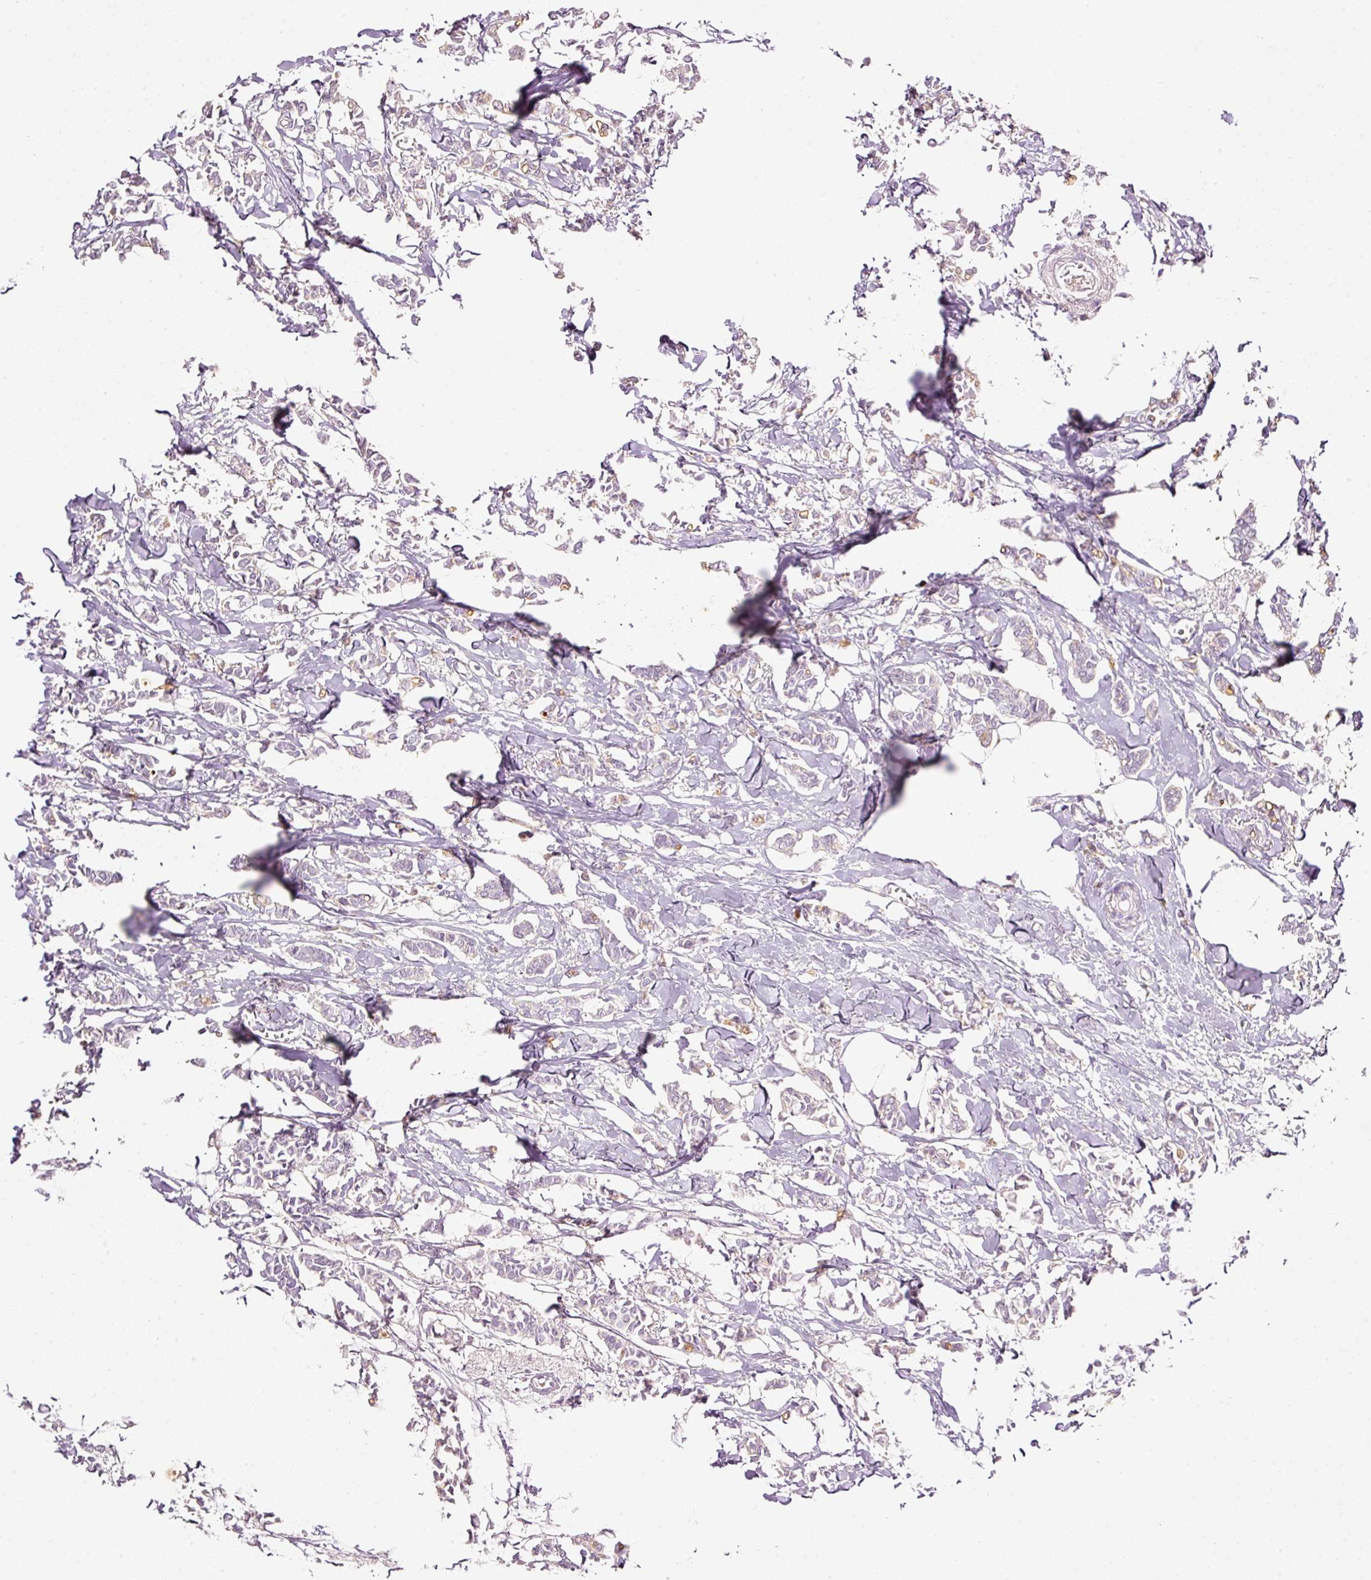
{"staining": {"intensity": "weak", "quantity": "<25%", "location": "cytoplasmic/membranous"}, "tissue": "breast cancer", "cell_type": "Tumor cells", "image_type": "cancer", "snomed": [{"axis": "morphology", "description": "Duct carcinoma"}, {"axis": "topography", "description": "Breast"}], "caption": "Breast infiltrating ductal carcinoma was stained to show a protein in brown. There is no significant staining in tumor cells. The staining was performed using DAB (3,3'-diaminobenzidine) to visualize the protein expression in brown, while the nuclei were stained in blue with hematoxylin (Magnification: 20x).", "gene": "RSPO2", "patient": {"sex": "female", "age": 41}}